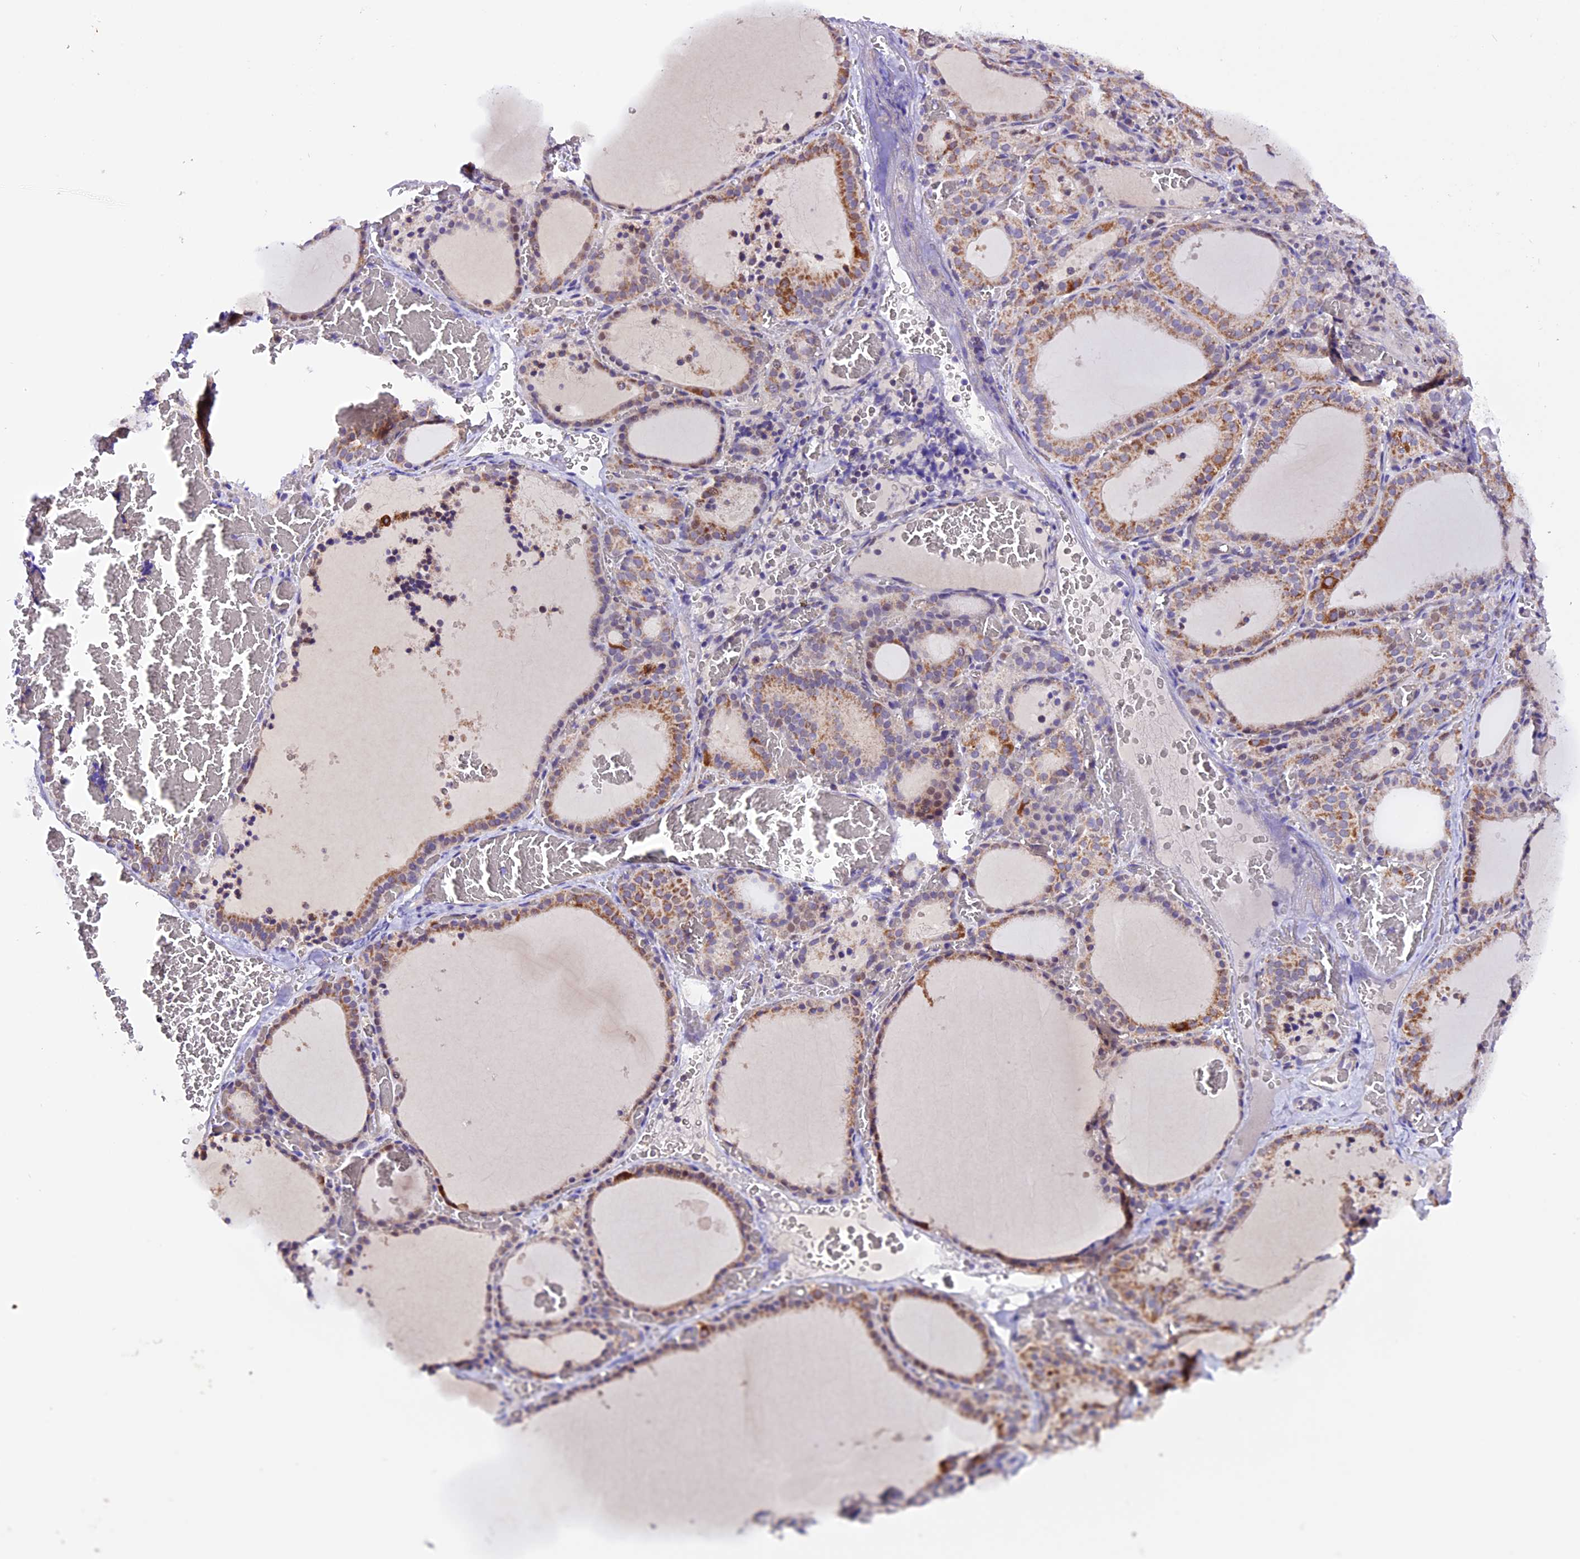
{"staining": {"intensity": "moderate", "quantity": "<25%", "location": "cytoplasmic/membranous"}, "tissue": "thyroid gland", "cell_type": "Glandular cells", "image_type": "normal", "snomed": [{"axis": "morphology", "description": "Normal tissue, NOS"}, {"axis": "topography", "description": "Thyroid gland"}], "caption": "Moderate cytoplasmic/membranous staining is appreciated in about <25% of glandular cells in normal thyroid gland.", "gene": "DDX28", "patient": {"sex": "female", "age": 39}}